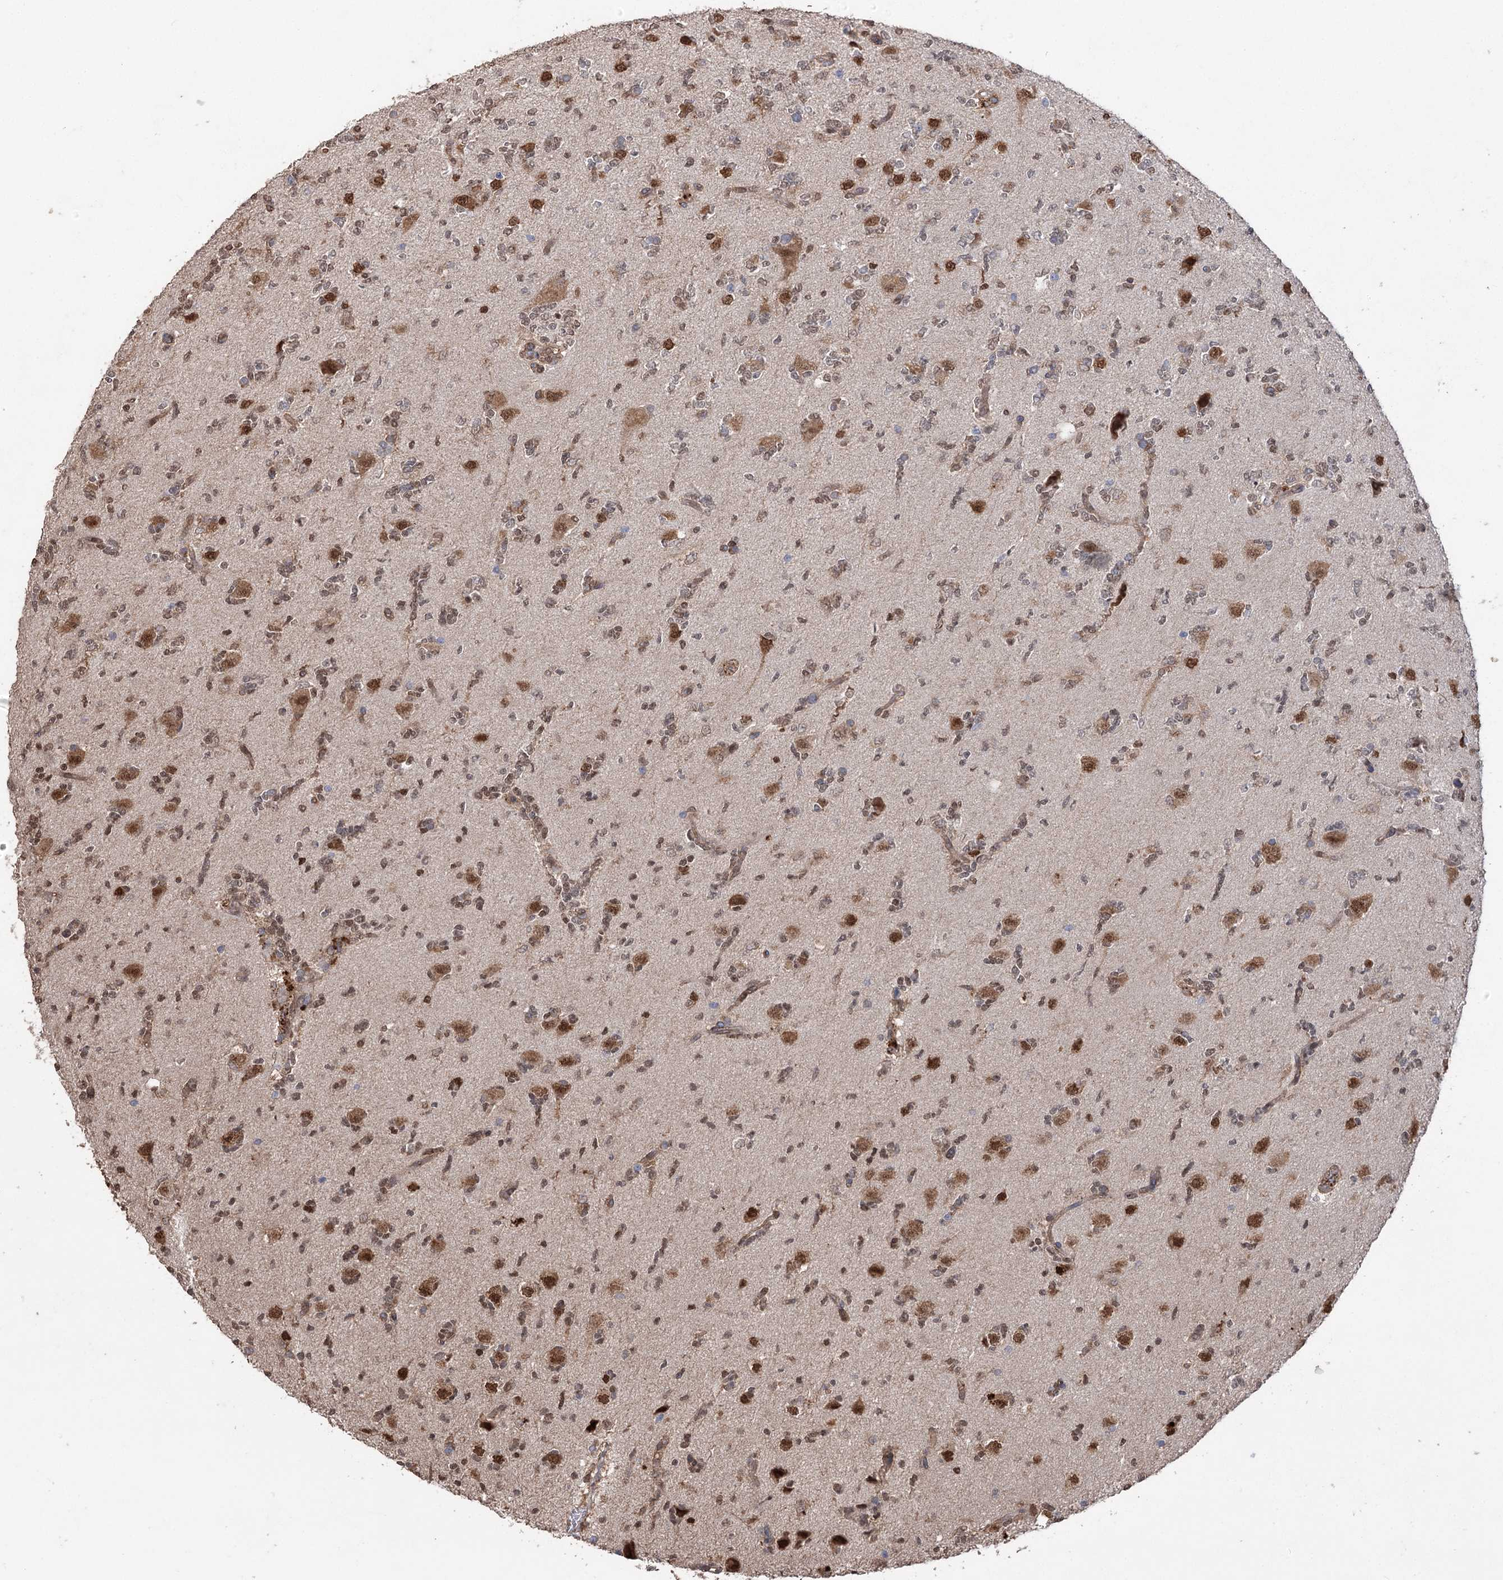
{"staining": {"intensity": "moderate", "quantity": ">75%", "location": "cytoplasmic/membranous,nuclear"}, "tissue": "glioma", "cell_type": "Tumor cells", "image_type": "cancer", "snomed": [{"axis": "morphology", "description": "Glioma, malignant, High grade"}, {"axis": "topography", "description": "Brain"}], "caption": "Protein expression analysis of malignant high-grade glioma demonstrates moderate cytoplasmic/membranous and nuclear positivity in approximately >75% of tumor cells.", "gene": "FAM13B", "patient": {"sex": "female", "age": 62}}